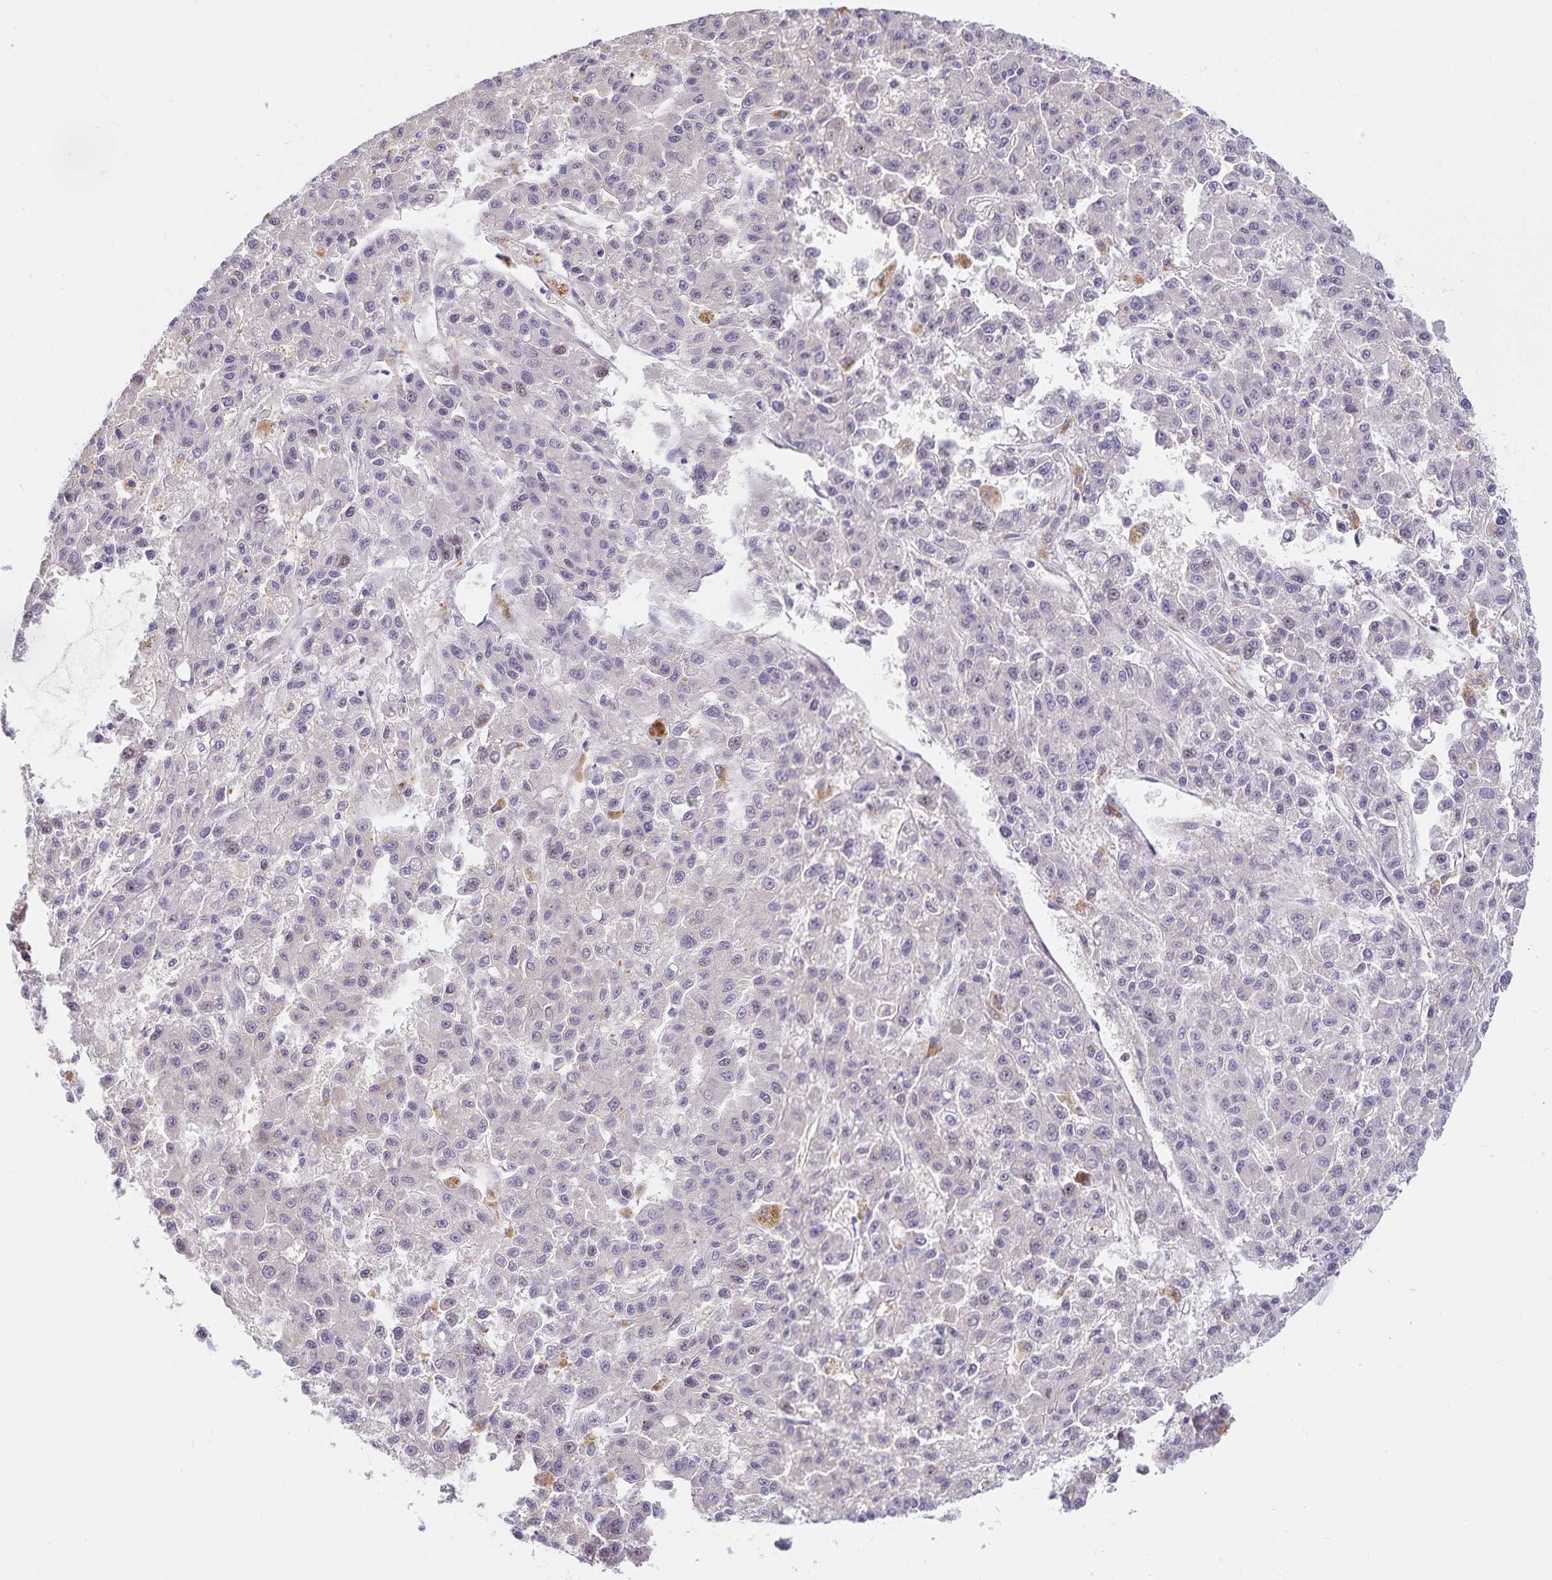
{"staining": {"intensity": "negative", "quantity": "none", "location": "none"}, "tissue": "liver cancer", "cell_type": "Tumor cells", "image_type": "cancer", "snomed": [{"axis": "morphology", "description": "Carcinoma, Hepatocellular, NOS"}, {"axis": "topography", "description": "Liver"}], "caption": "Tumor cells show no significant protein positivity in hepatocellular carcinoma (liver).", "gene": "KBTBD13", "patient": {"sex": "male", "age": 70}}